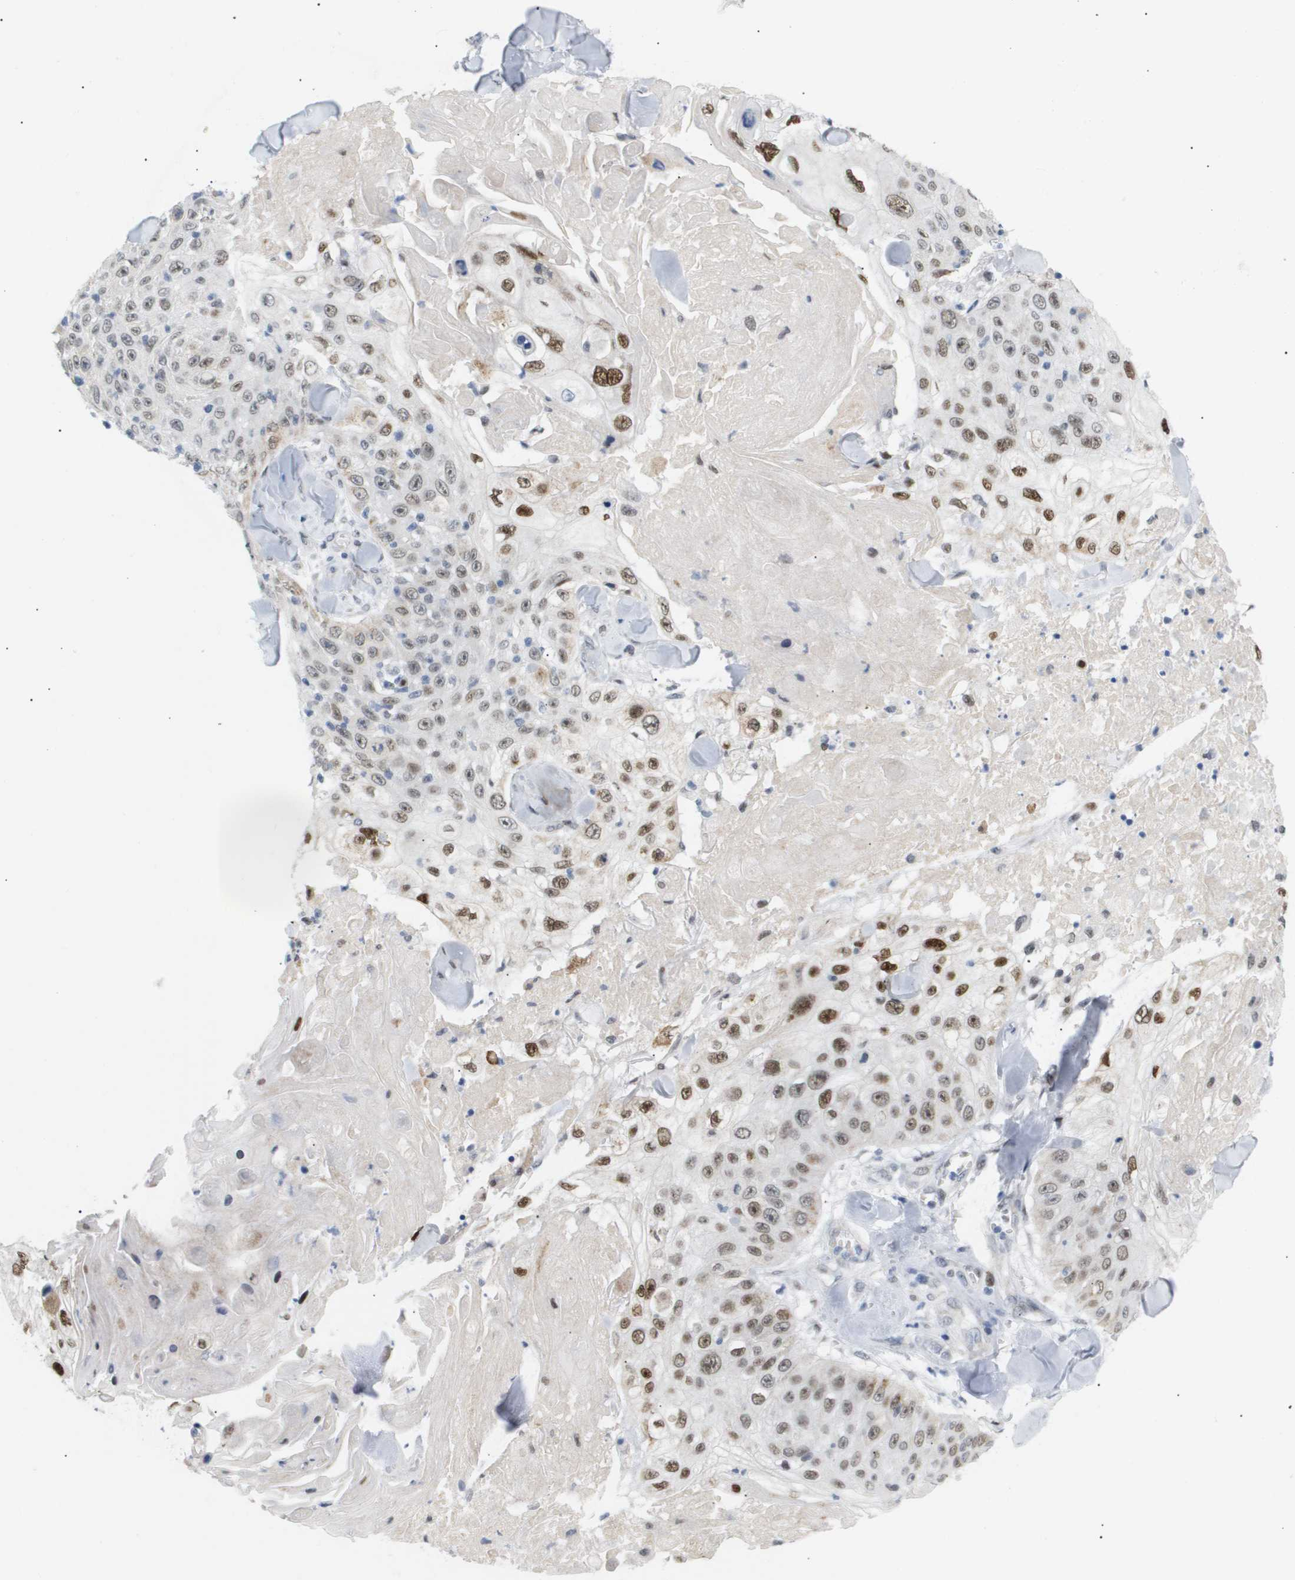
{"staining": {"intensity": "moderate", "quantity": "<25%", "location": "nuclear"}, "tissue": "skin cancer", "cell_type": "Tumor cells", "image_type": "cancer", "snomed": [{"axis": "morphology", "description": "Squamous cell carcinoma, NOS"}, {"axis": "topography", "description": "Skin"}], "caption": "DAB (3,3'-diaminobenzidine) immunohistochemical staining of human squamous cell carcinoma (skin) displays moderate nuclear protein expression in approximately <25% of tumor cells.", "gene": "PPARD", "patient": {"sex": "male", "age": 86}}